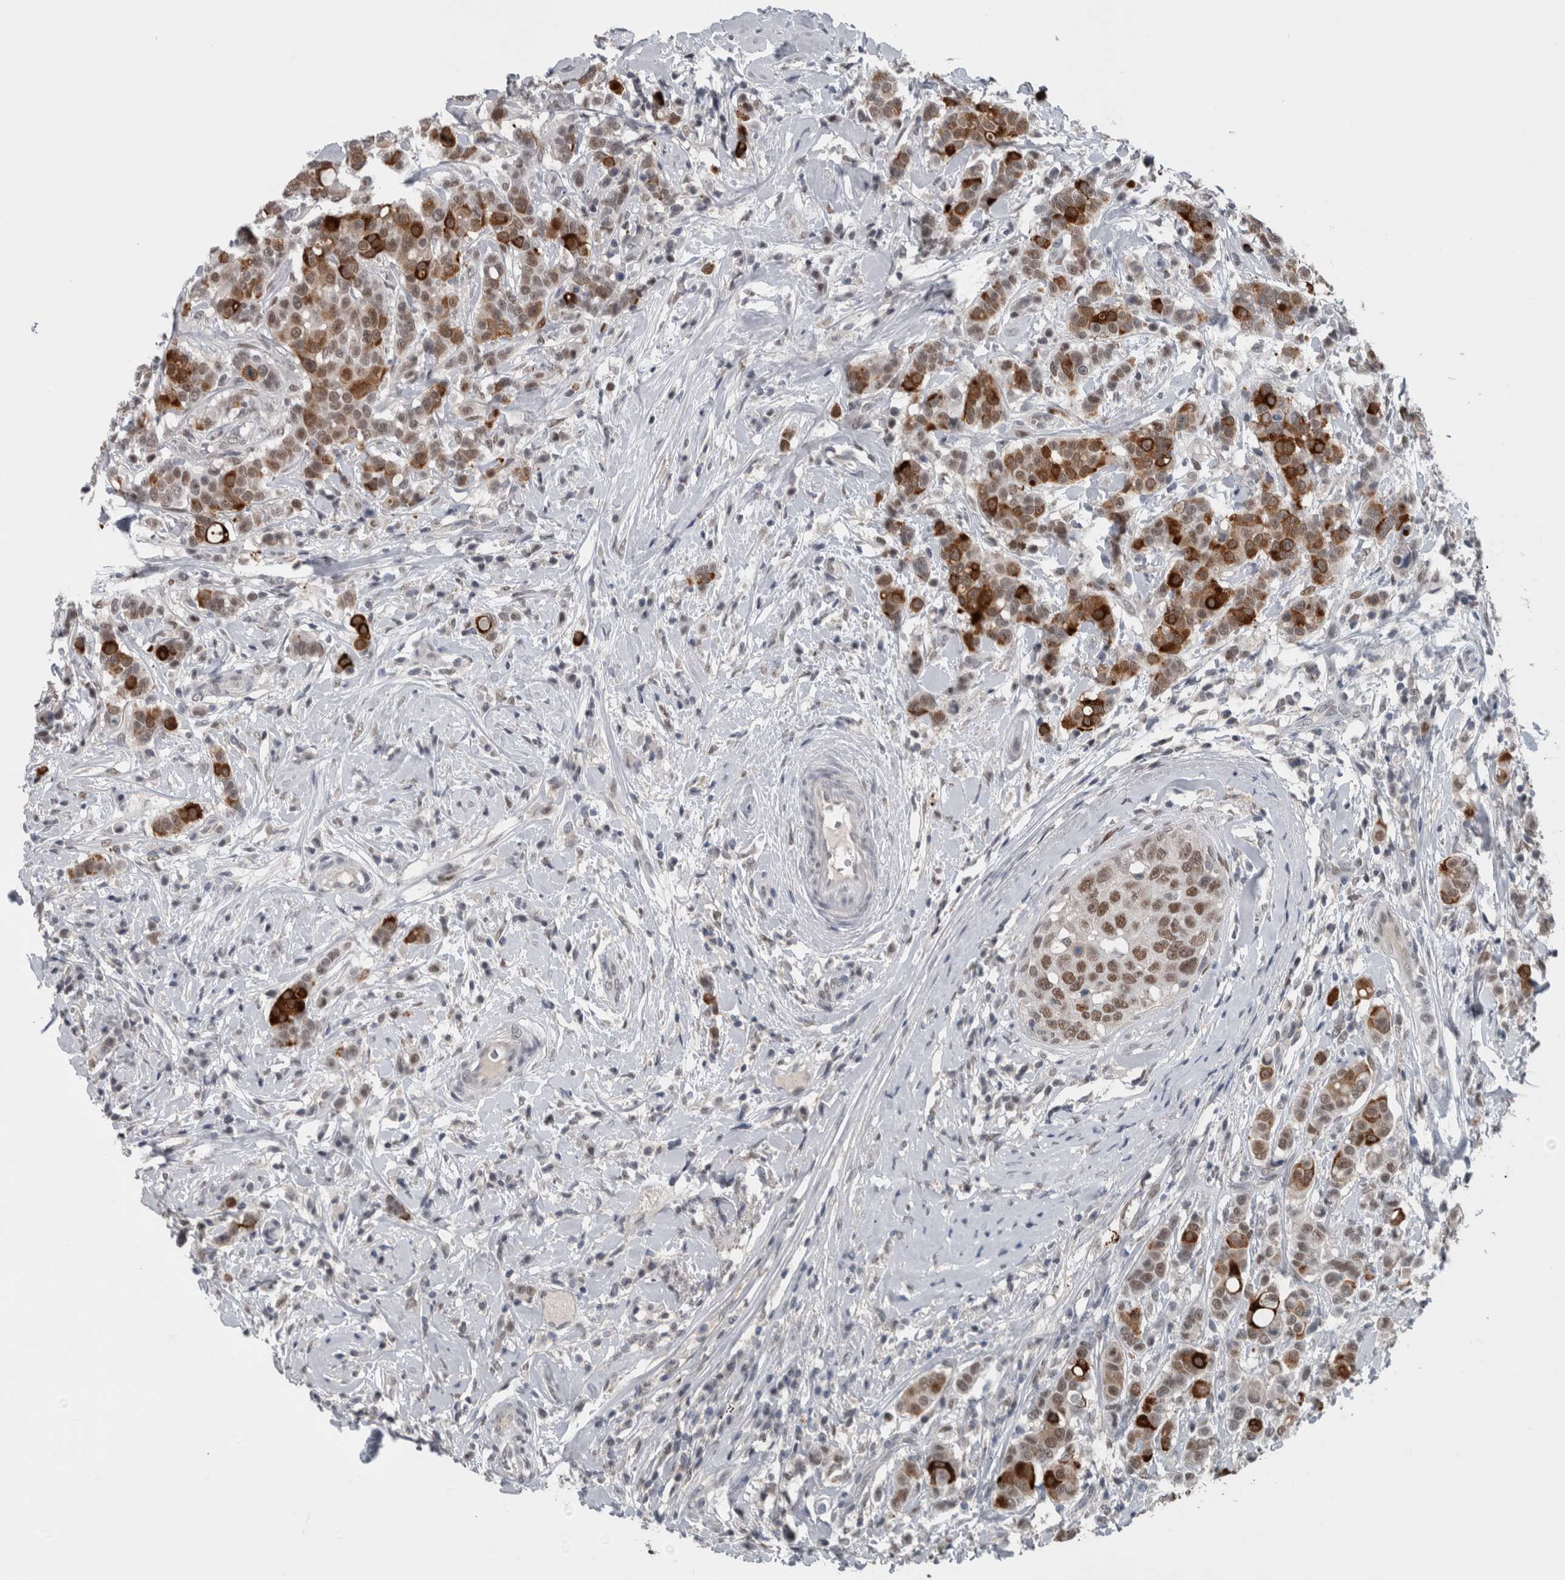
{"staining": {"intensity": "strong", "quantity": ">75%", "location": "cytoplasmic/membranous,nuclear"}, "tissue": "breast cancer", "cell_type": "Tumor cells", "image_type": "cancer", "snomed": [{"axis": "morphology", "description": "Duct carcinoma"}, {"axis": "topography", "description": "Breast"}], "caption": "Protein staining of breast invasive ductal carcinoma tissue shows strong cytoplasmic/membranous and nuclear positivity in approximately >75% of tumor cells.", "gene": "ZBTB21", "patient": {"sex": "female", "age": 27}}